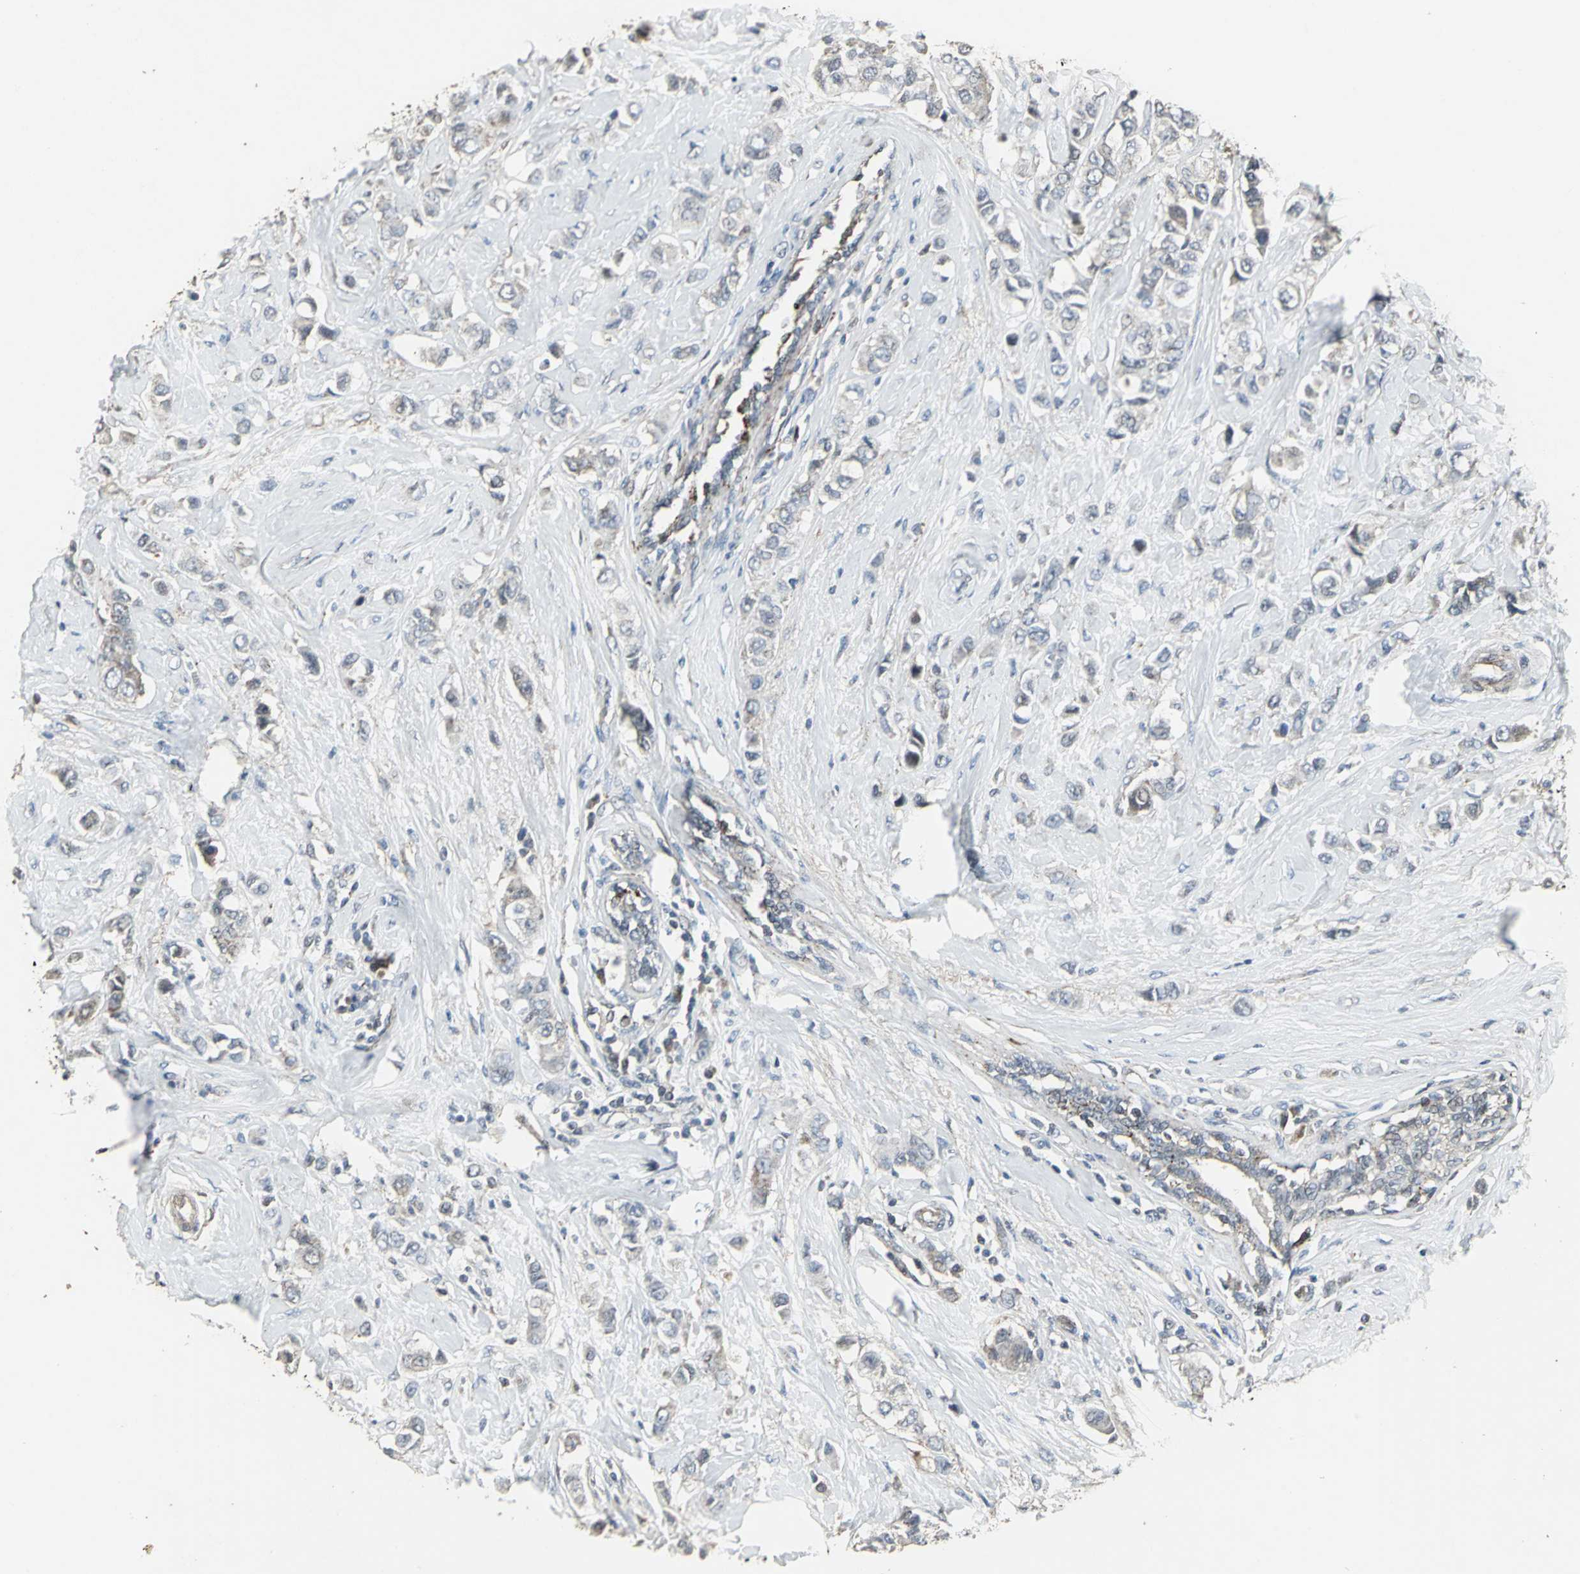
{"staining": {"intensity": "negative", "quantity": "none", "location": "none"}, "tissue": "breast cancer", "cell_type": "Tumor cells", "image_type": "cancer", "snomed": [{"axis": "morphology", "description": "Duct carcinoma"}, {"axis": "topography", "description": "Breast"}], "caption": "Histopathology image shows no significant protein positivity in tumor cells of breast cancer. The staining was performed using DAB (3,3'-diaminobenzidine) to visualize the protein expression in brown, while the nuclei were stained in blue with hematoxylin (Magnification: 20x).", "gene": "DNAJB4", "patient": {"sex": "female", "age": 50}}